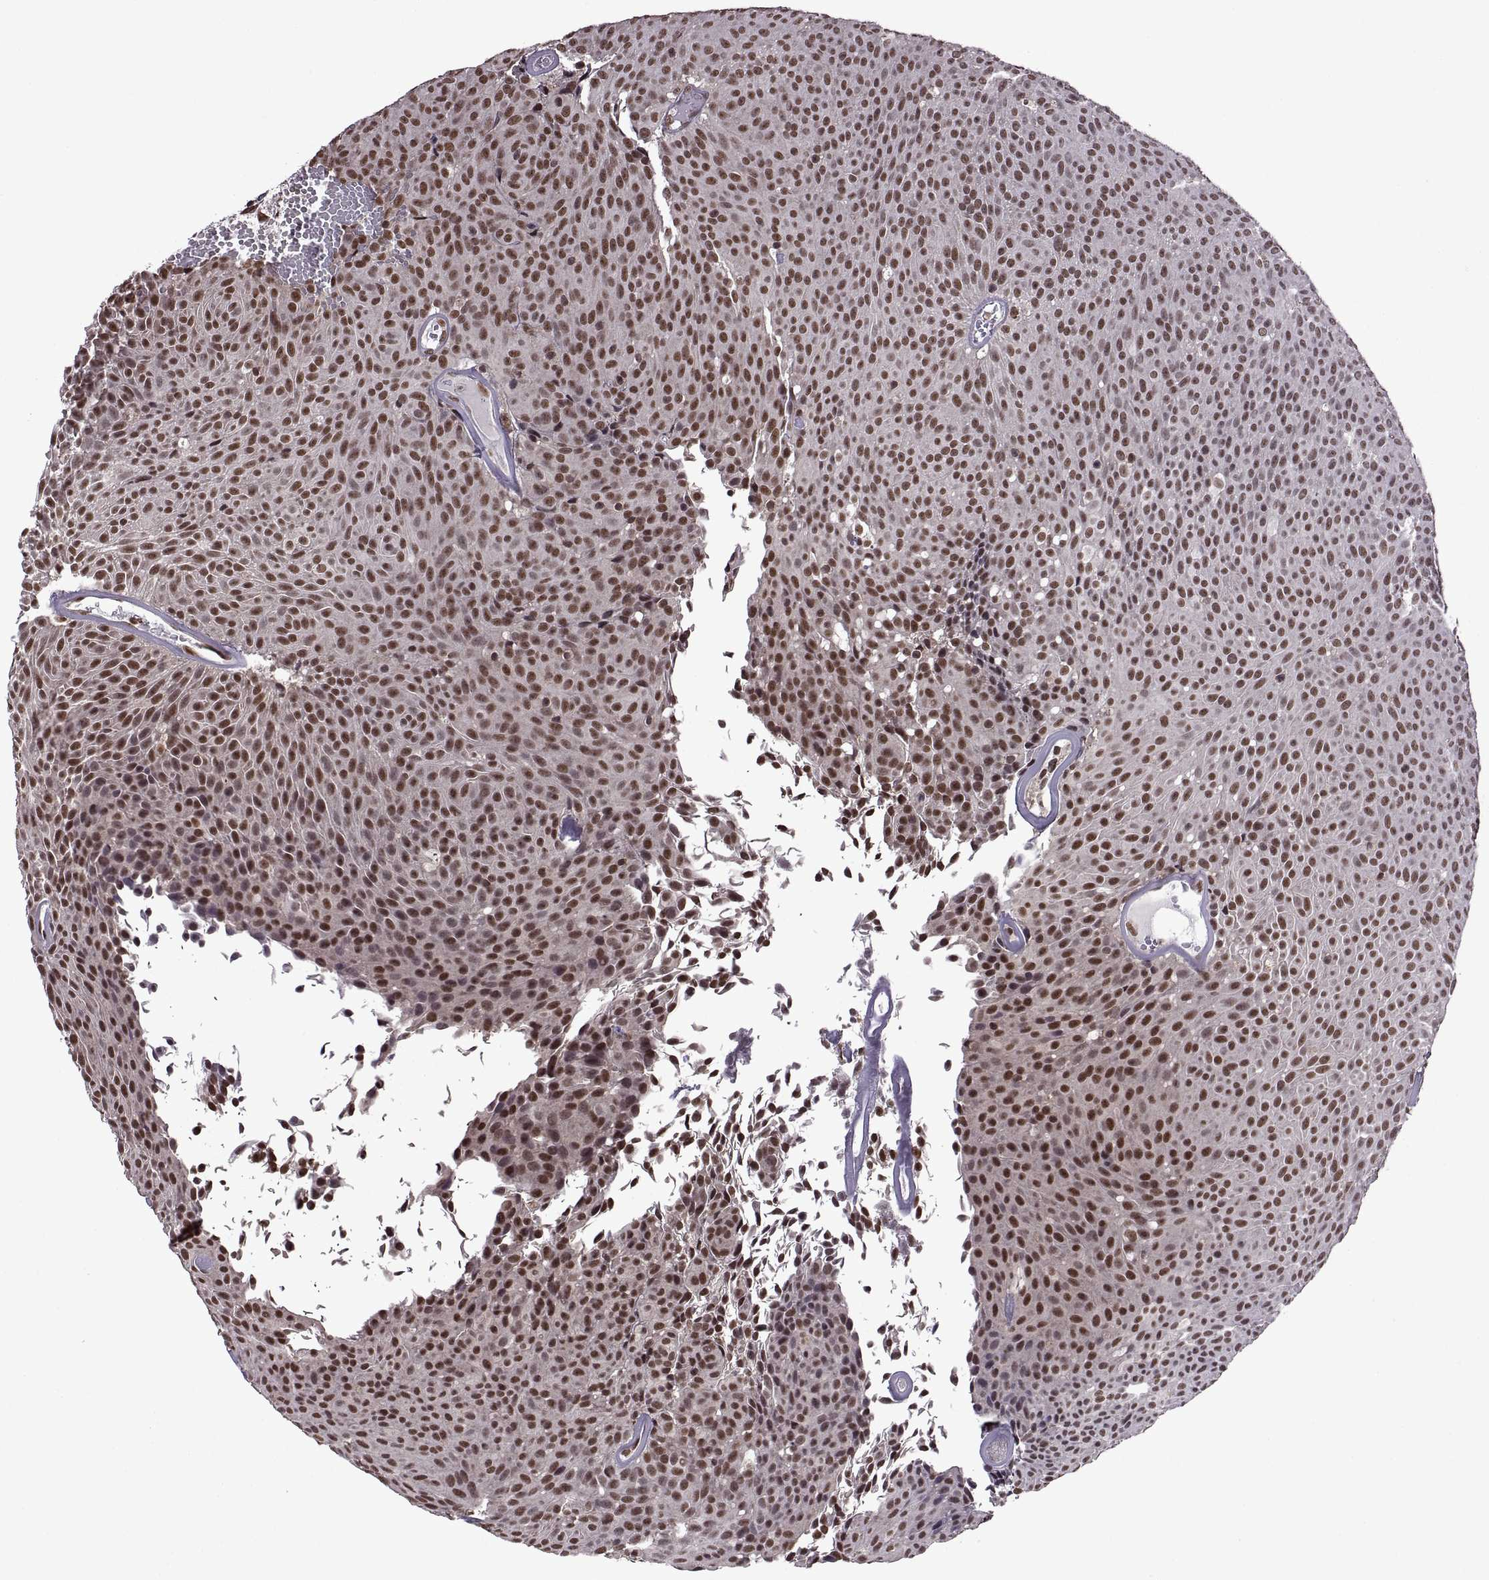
{"staining": {"intensity": "strong", "quantity": "25%-75%", "location": "nuclear"}, "tissue": "urothelial cancer", "cell_type": "Tumor cells", "image_type": "cancer", "snomed": [{"axis": "morphology", "description": "Urothelial carcinoma, Low grade"}, {"axis": "topography", "description": "Urinary bladder"}], "caption": "DAB immunohistochemical staining of human urothelial cancer reveals strong nuclear protein expression in approximately 25%-75% of tumor cells. Nuclei are stained in blue.", "gene": "INTS3", "patient": {"sex": "male", "age": 77}}